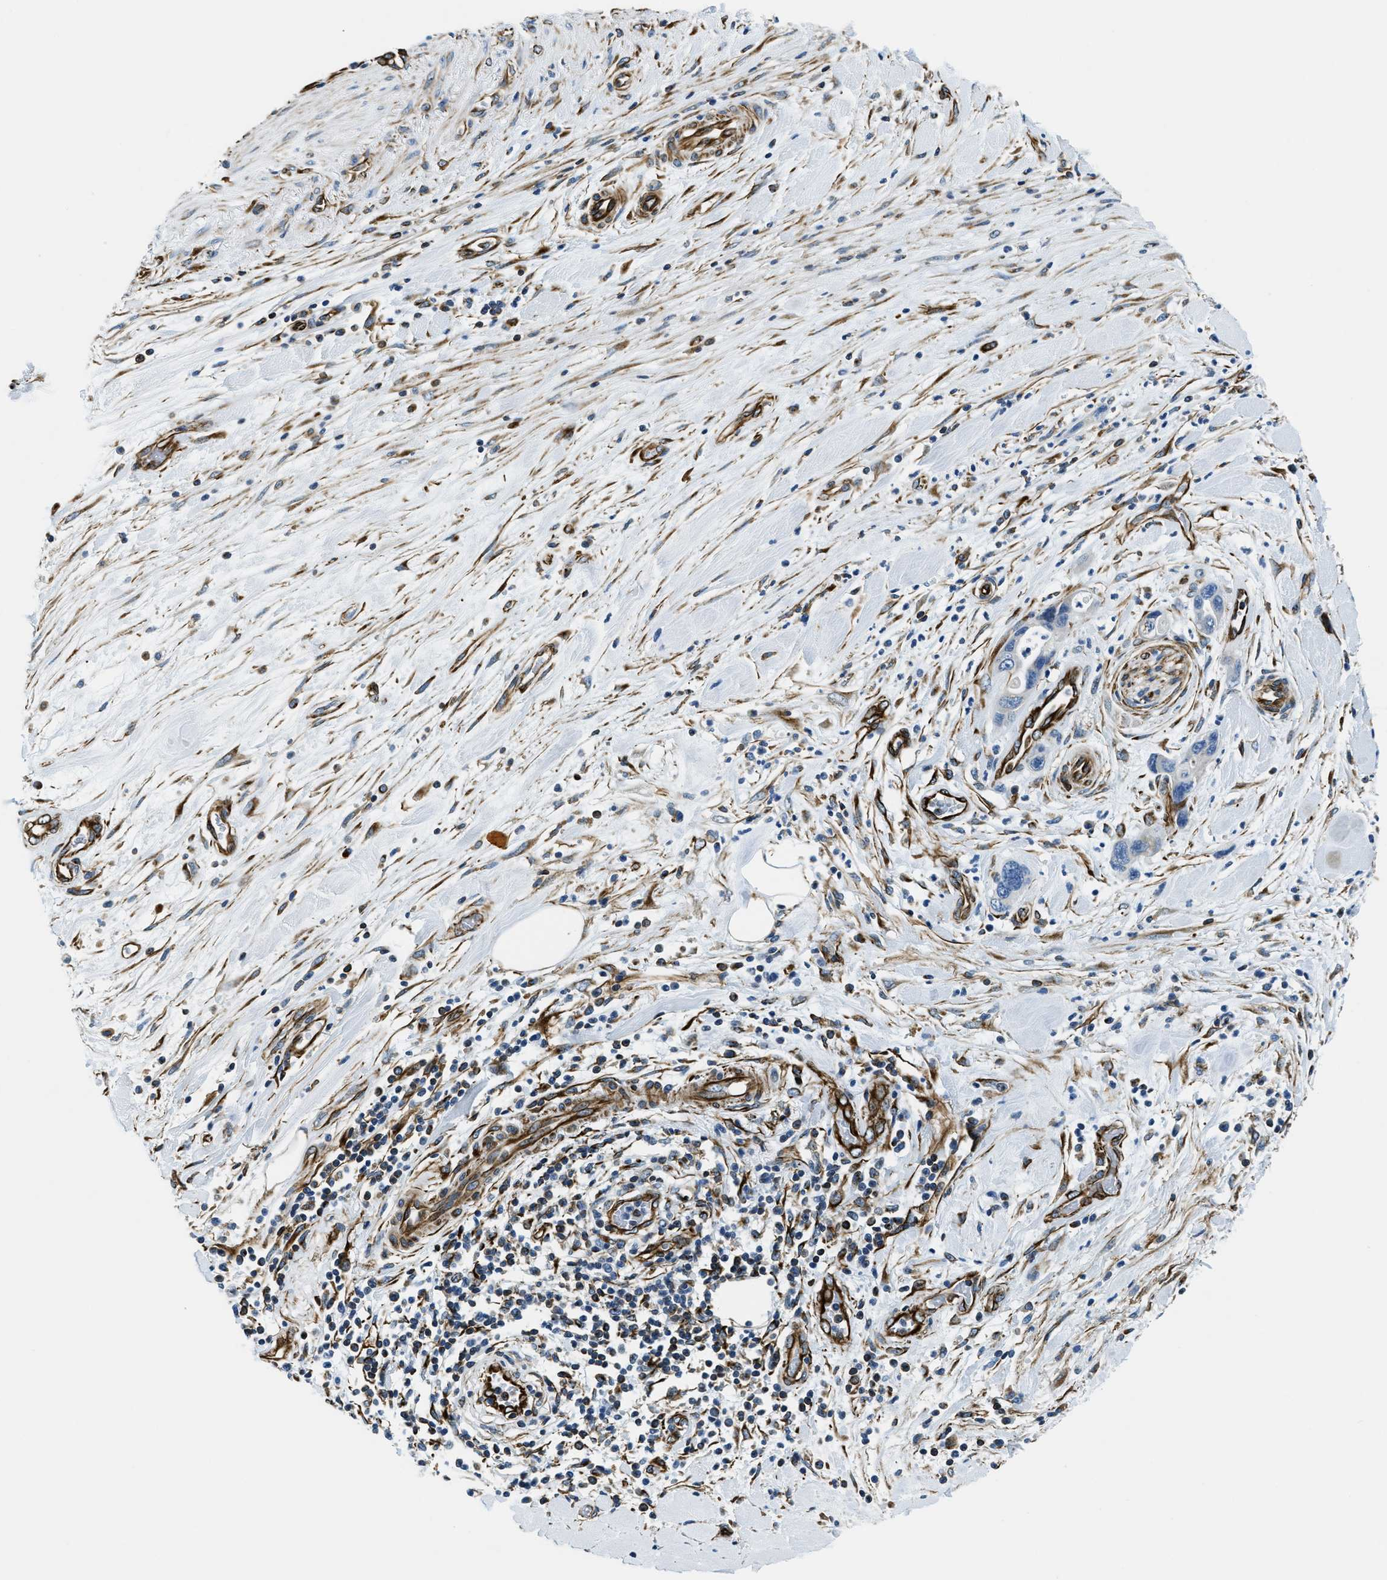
{"staining": {"intensity": "negative", "quantity": "none", "location": "none"}, "tissue": "pancreatic cancer", "cell_type": "Tumor cells", "image_type": "cancer", "snomed": [{"axis": "morphology", "description": "Adenocarcinoma, NOS"}, {"axis": "topography", "description": "Pancreas"}], "caption": "Tumor cells are negative for brown protein staining in pancreatic cancer (adenocarcinoma).", "gene": "GNS", "patient": {"sex": "female", "age": 70}}